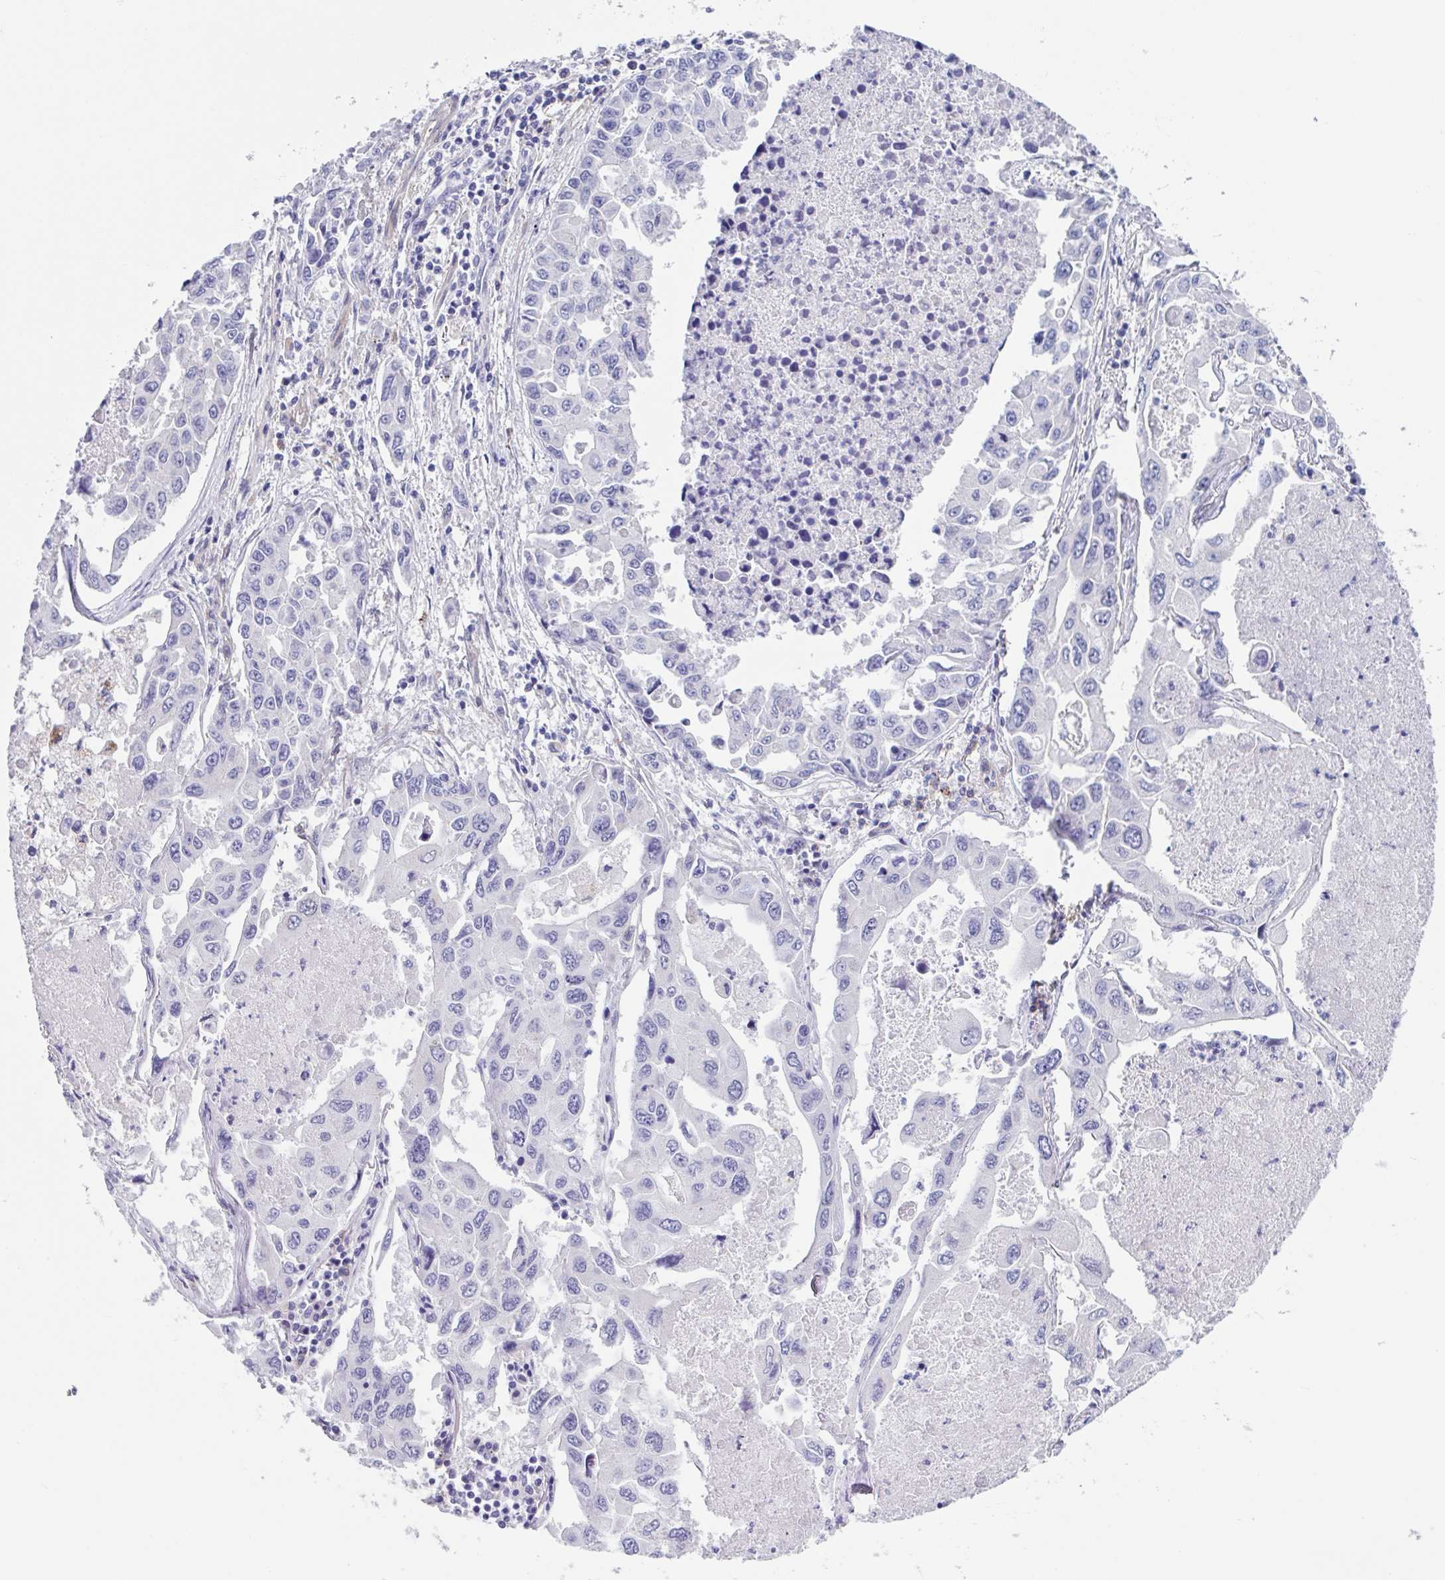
{"staining": {"intensity": "negative", "quantity": "none", "location": "none"}, "tissue": "lung cancer", "cell_type": "Tumor cells", "image_type": "cancer", "snomed": [{"axis": "morphology", "description": "Adenocarcinoma, NOS"}, {"axis": "topography", "description": "Lung"}], "caption": "DAB immunohistochemical staining of human lung cancer (adenocarcinoma) displays no significant expression in tumor cells.", "gene": "LPIN3", "patient": {"sex": "male", "age": 64}}